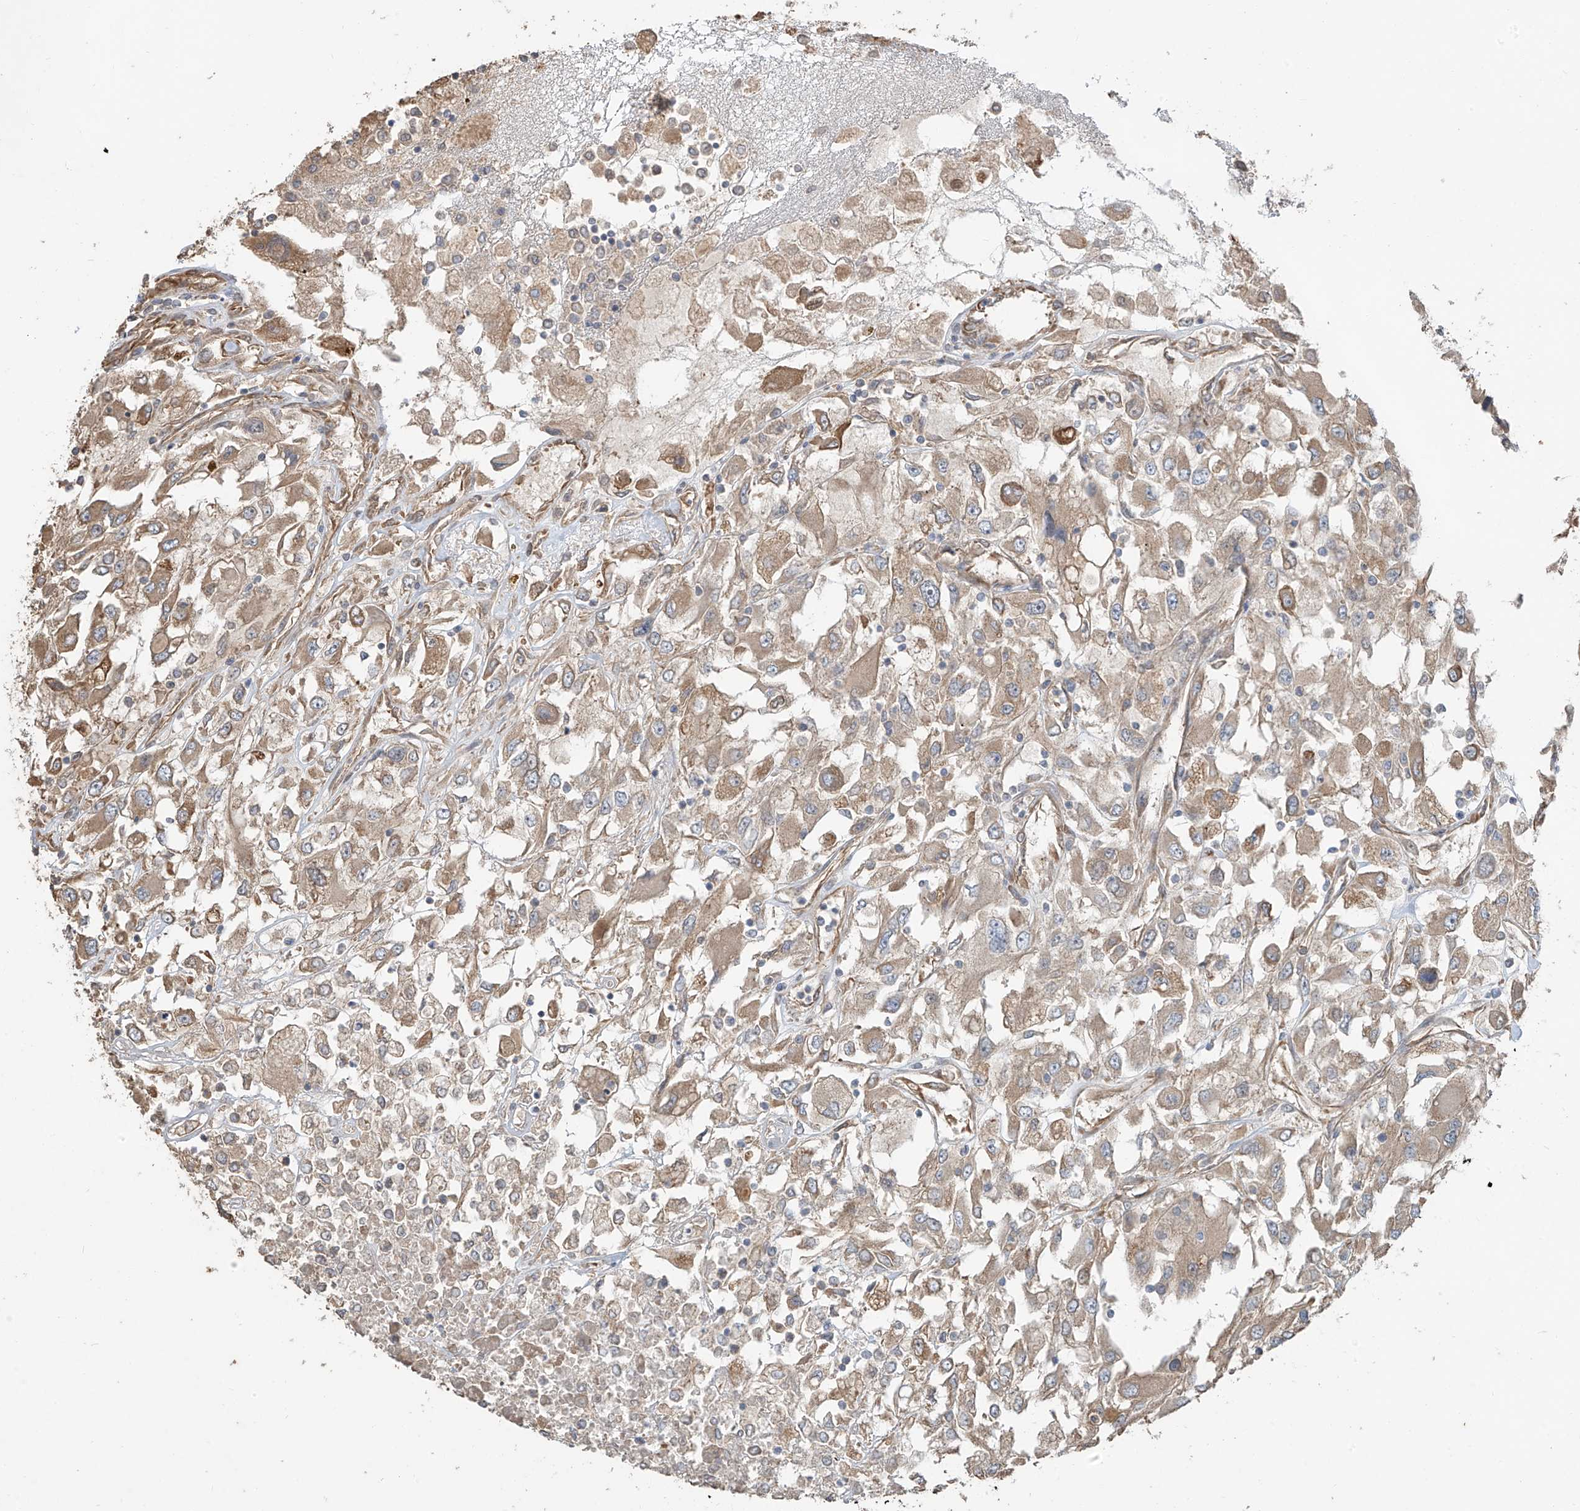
{"staining": {"intensity": "moderate", "quantity": ">75%", "location": "cytoplasmic/membranous"}, "tissue": "renal cancer", "cell_type": "Tumor cells", "image_type": "cancer", "snomed": [{"axis": "morphology", "description": "Adenocarcinoma, NOS"}, {"axis": "topography", "description": "Kidney"}], "caption": "IHC micrograph of neoplastic tissue: renal adenocarcinoma stained using immunohistochemistry shows medium levels of moderate protein expression localized specifically in the cytoplasmic/membranous of tumor cells, appearing as a cytoplasmic/membranous brown color.", "gene": "AGBL5", "patient": {"sex": "female", "age": 52}}